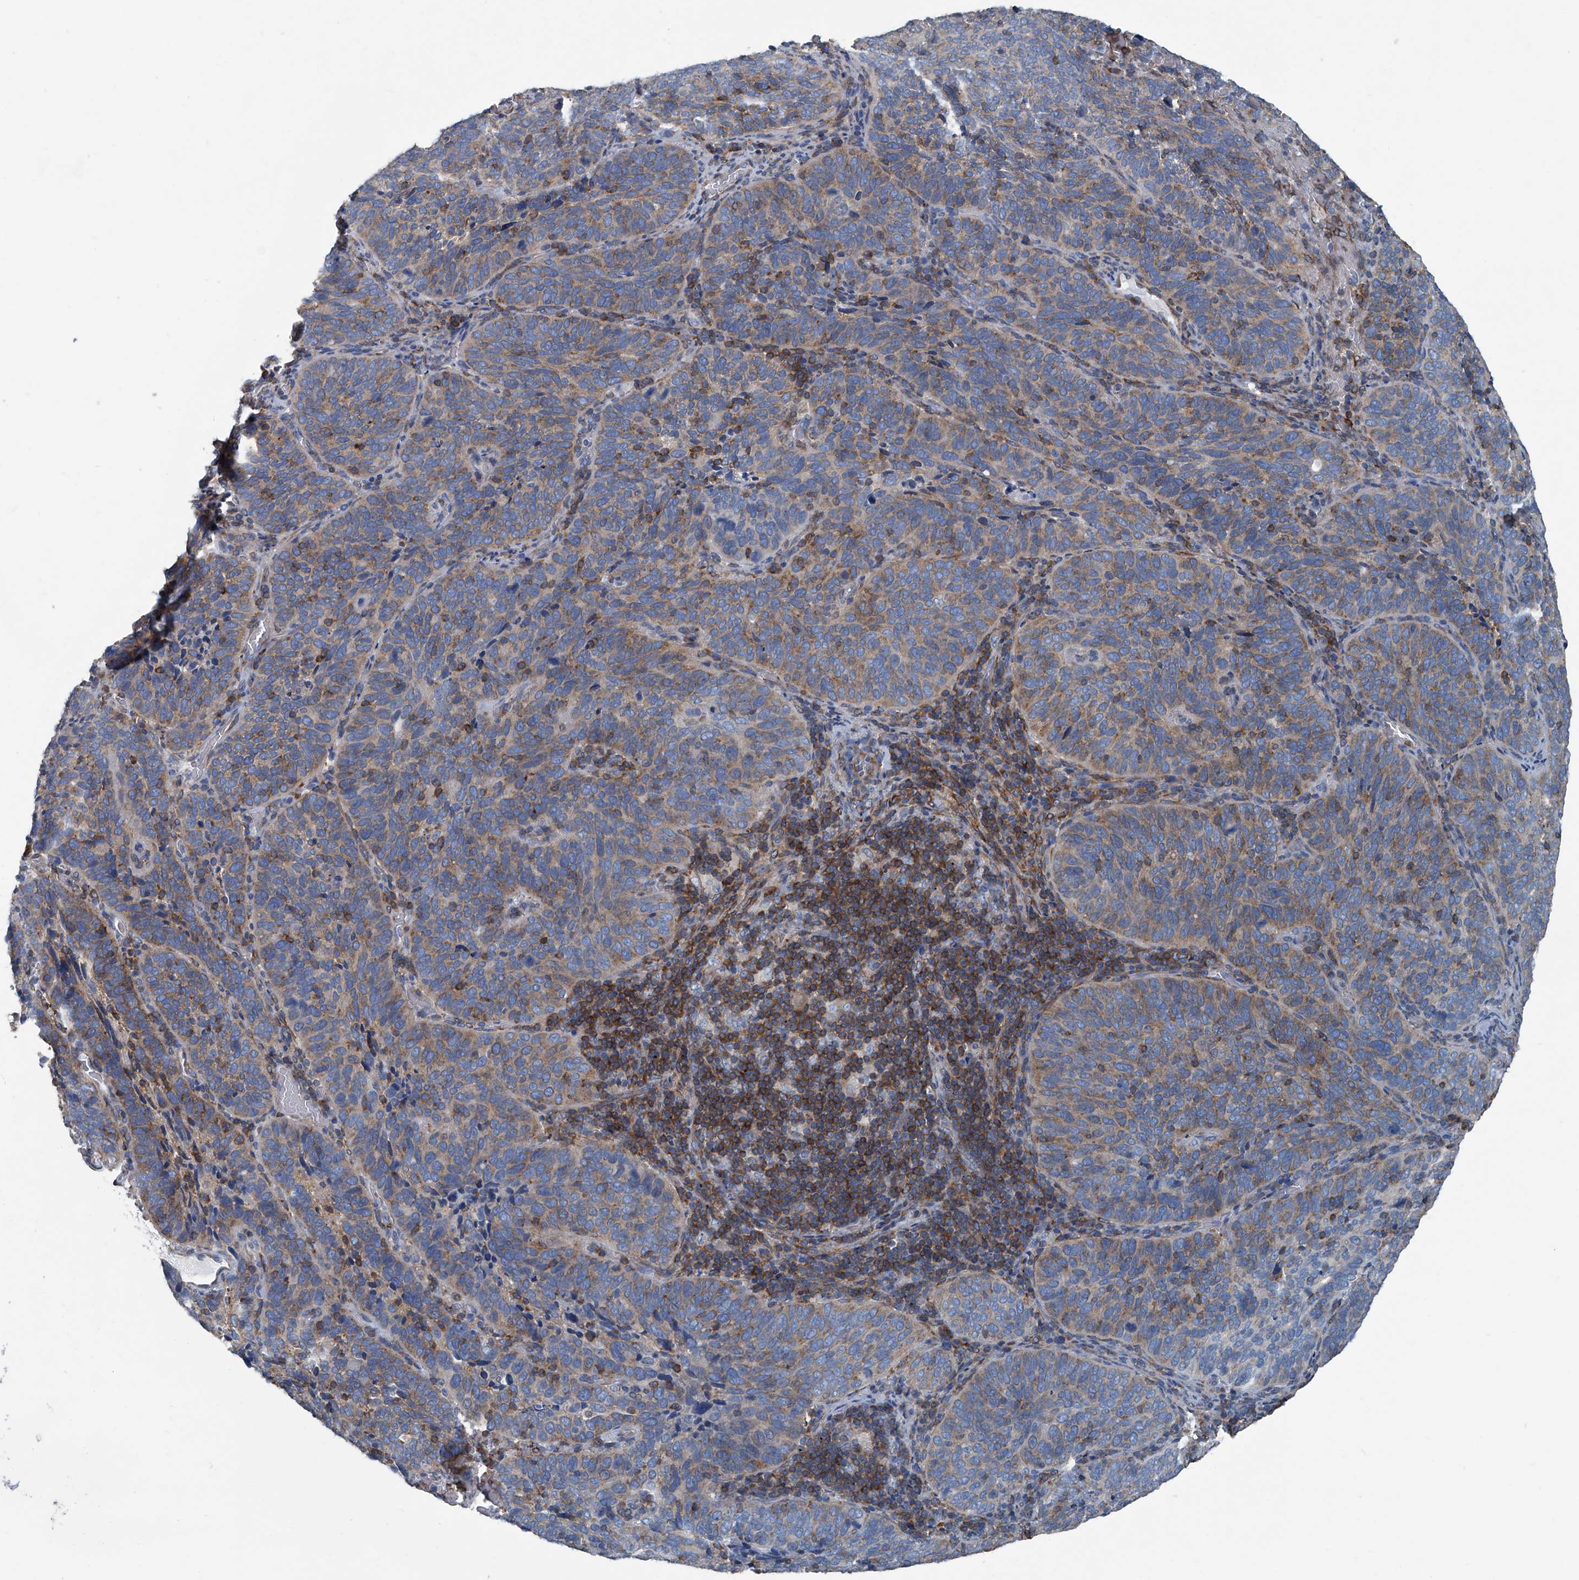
{"staining": {"intensity": "weak", "quantity": "25%-75%", "location": "cytoplasmic/membranous"}, "tissue": "cervical cancer", "cell_type": "Tumor cells", "image_type": "cancer", "snomed": [{"axis": "morphology", "description": "Squamous cell carcinoma, NOS"}, {"axis": "topography", "description": "Cervix"}], "caption": "Weak cytoplasmic/membranous protein positivity is identified in about 25%-75% of tumor cells in cervical cancer.", "gene": "SEPTIN7", "patient": {"sex": "female", "age": 60}}